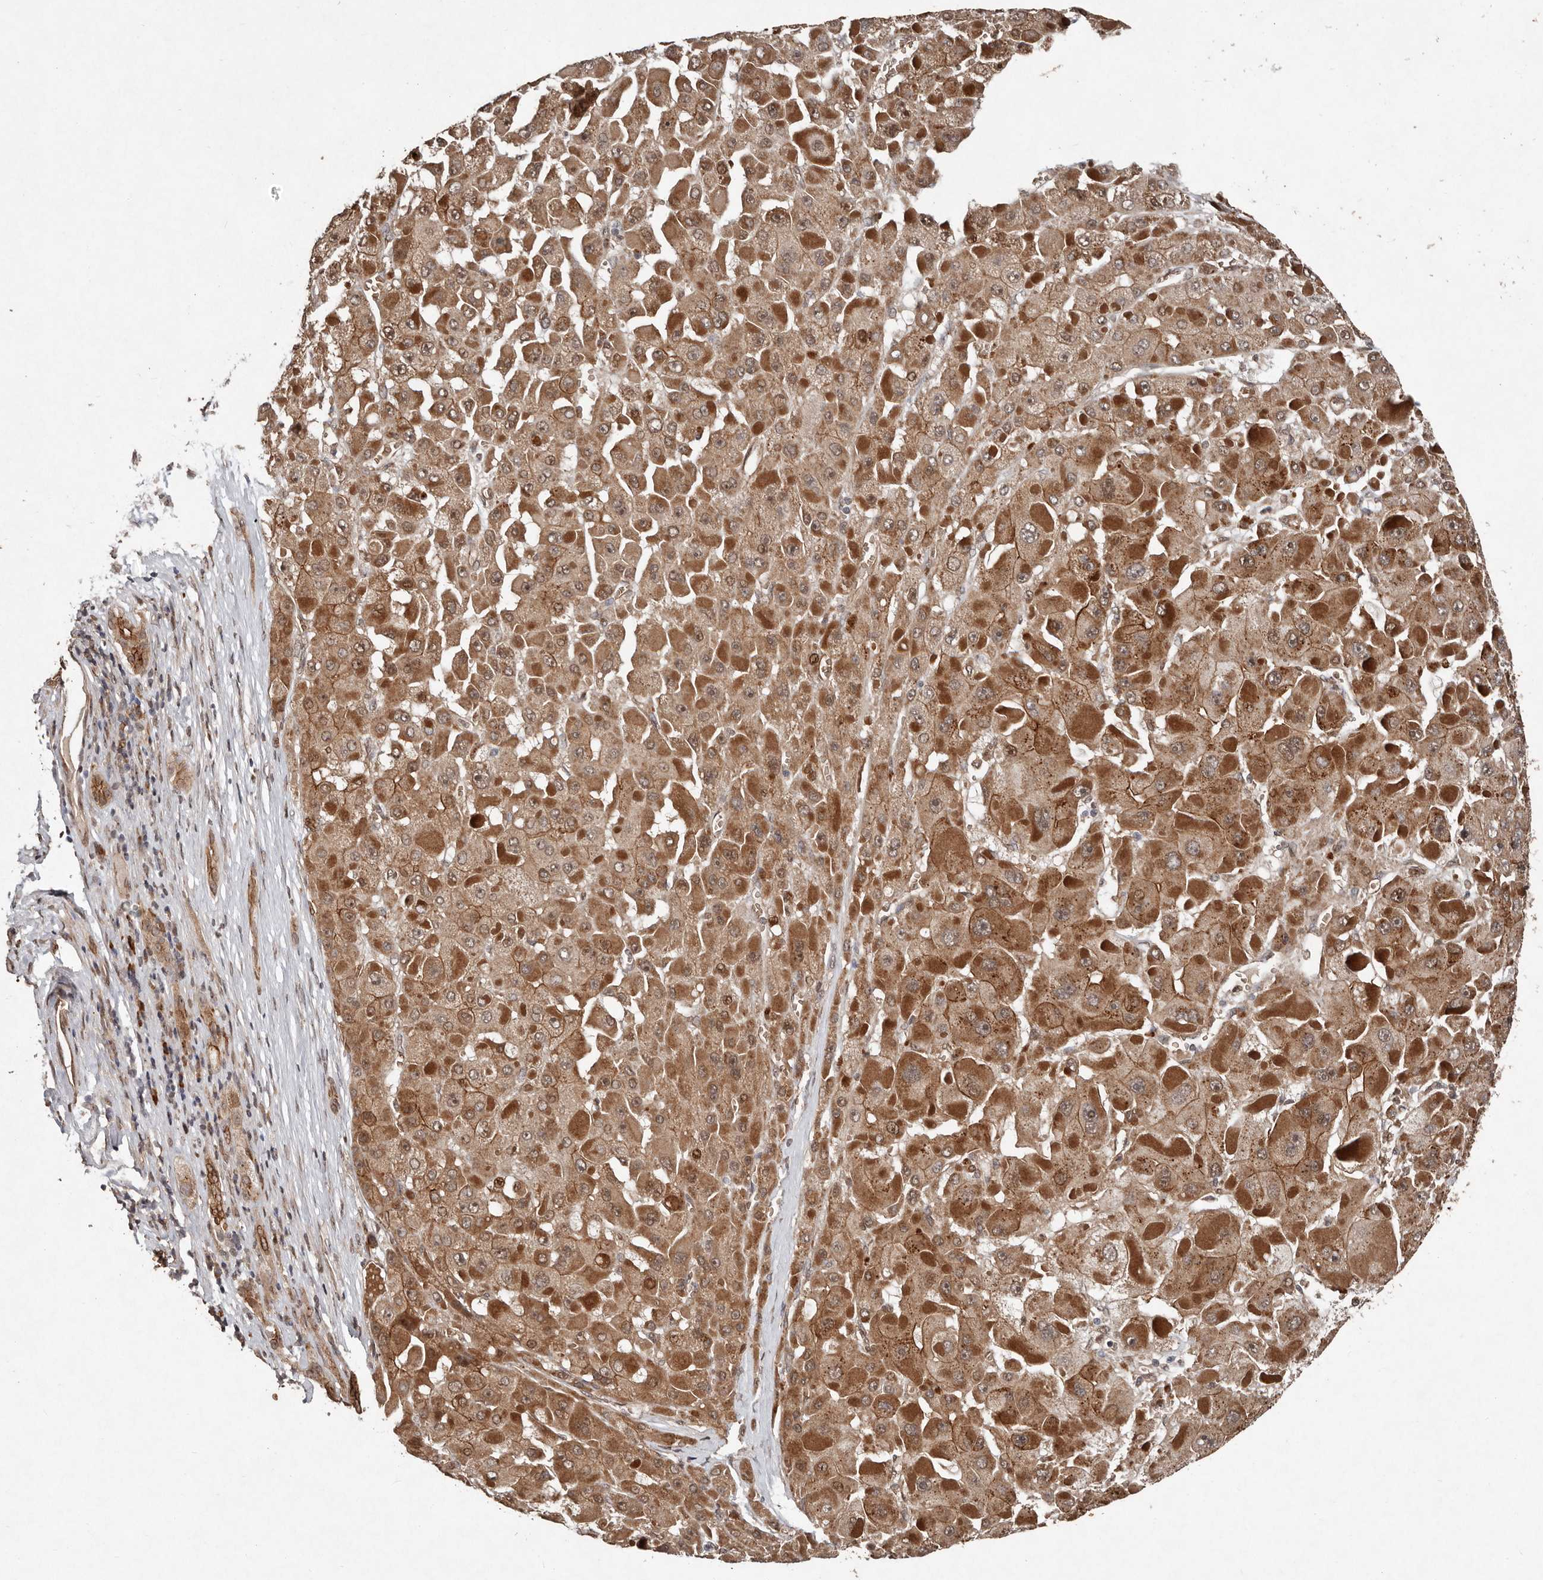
{"staining": {"intensity": "moderate", "quantity": ">75%", "location": "cytoplasmic/membranous"}, "tissue": "liver cancer", "cell_type": "Tumor cells", "image_type": "cancer", "snomed": [{"axis": "morphology", "description": "Carcinoma, Hepatocellular, NOS"}, {"axis": "topography", "description": "Liver"}], "caption": "Liver hepatocellular carcinoma stained with a brown dye demonstrates moderate cytoplasmic/membranous positive positivity in approximately >75% of tumor cells.", "gene": "DIP2C", "patient": {"sex": "female", "age": 73}}